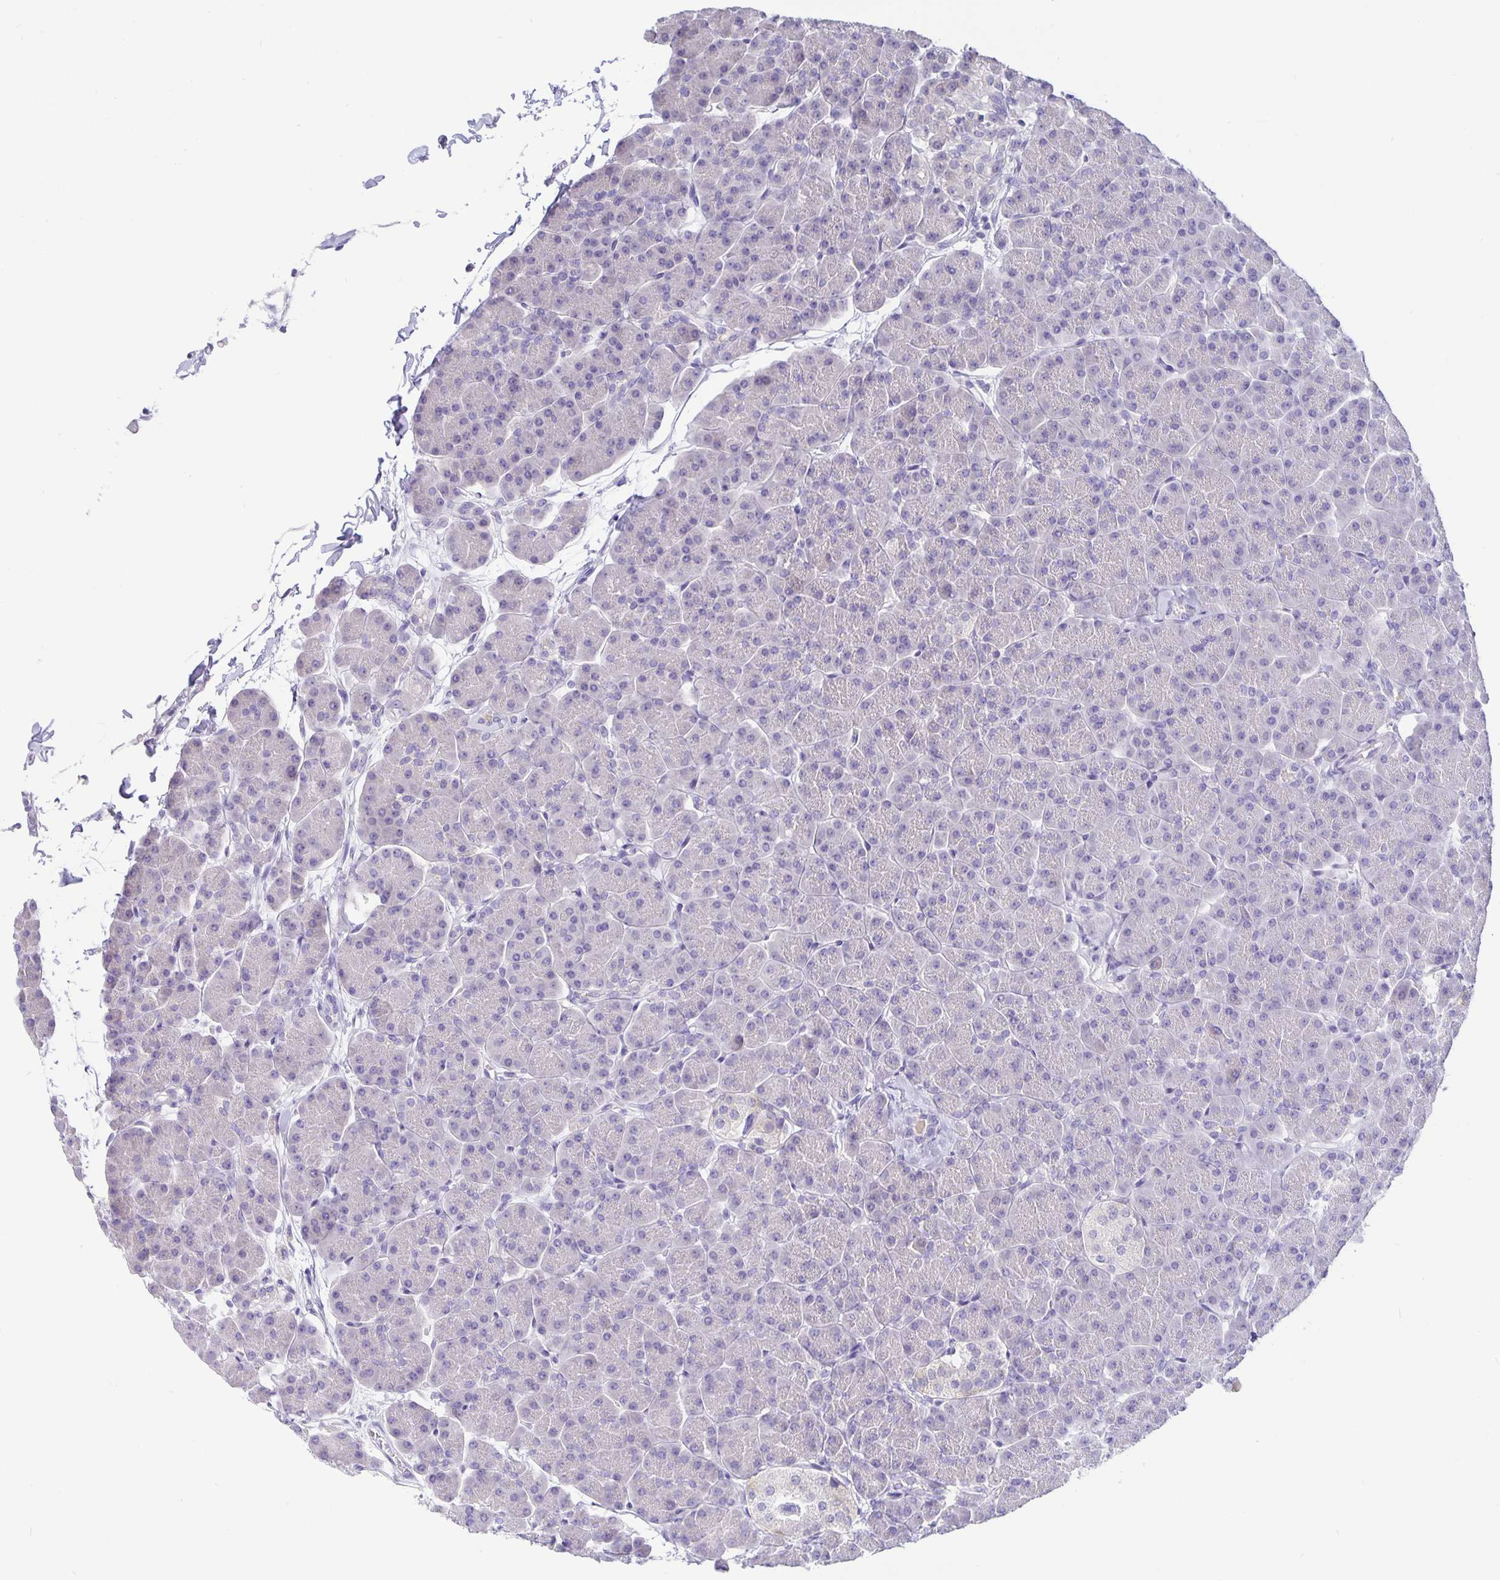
{"staining": {"intensity": "negative", "quantity": "none", "location": "none"}, "tissue": "pancreas", "cell_type": "Exocrine glandular cells", "image_type": "normal", "snomed": [{"axis": "morphology", "description": "Normal tissue, NOS"}, {"axis": "topography", "description": "Pancreas"}, {"axis": "topography", "description": "Peripheral nerve tissue"}], "caption": "Immunohistochemical staining of unremarkable human pancreas reveals no significant positivity in exocrine glandular cells. Nuclei are stained in blue.", "gene": "ERMN", "patient": {"sex": "male", "age": 54}}